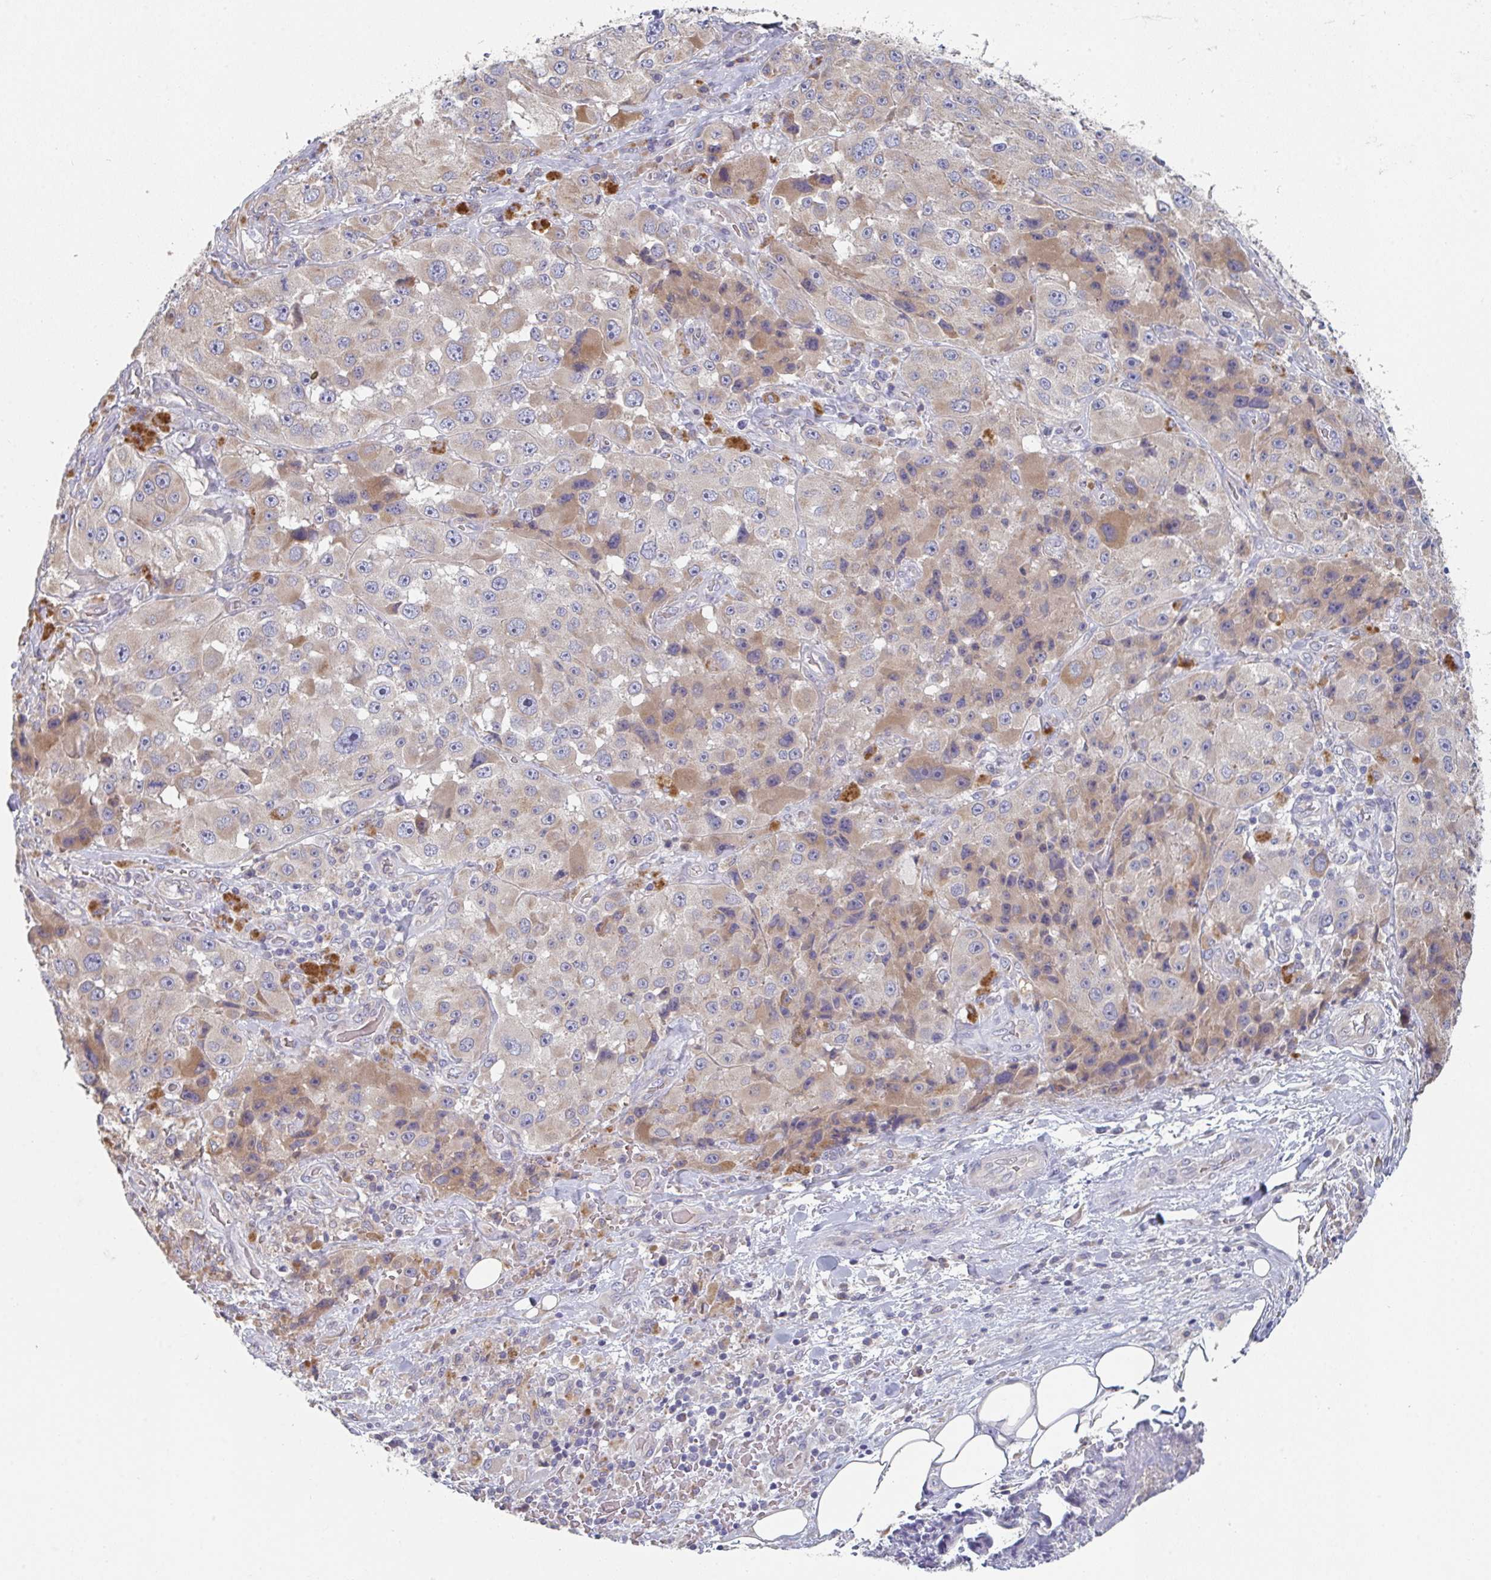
{"staining": {"intensity": "weak", "quantity": "25%-75%", "location": "cytoplasmic/membranous"}, "tissue": "melanoma", "cell_type": "Tumor cells", "image_type": "cancer", "snomed": [{"axis": "morphology", "description": "Malignant melanoma, Metastatic site"}, {"axis": "topography", "description": "Lymph node"}], "caption": "The immunohistochemical stain highlights weak cytoplasmic/membranous expression in tumor cells of melanoma tissue.", "gene": "ELOVL1", "patient": {"sex": "male", "age": 62}}